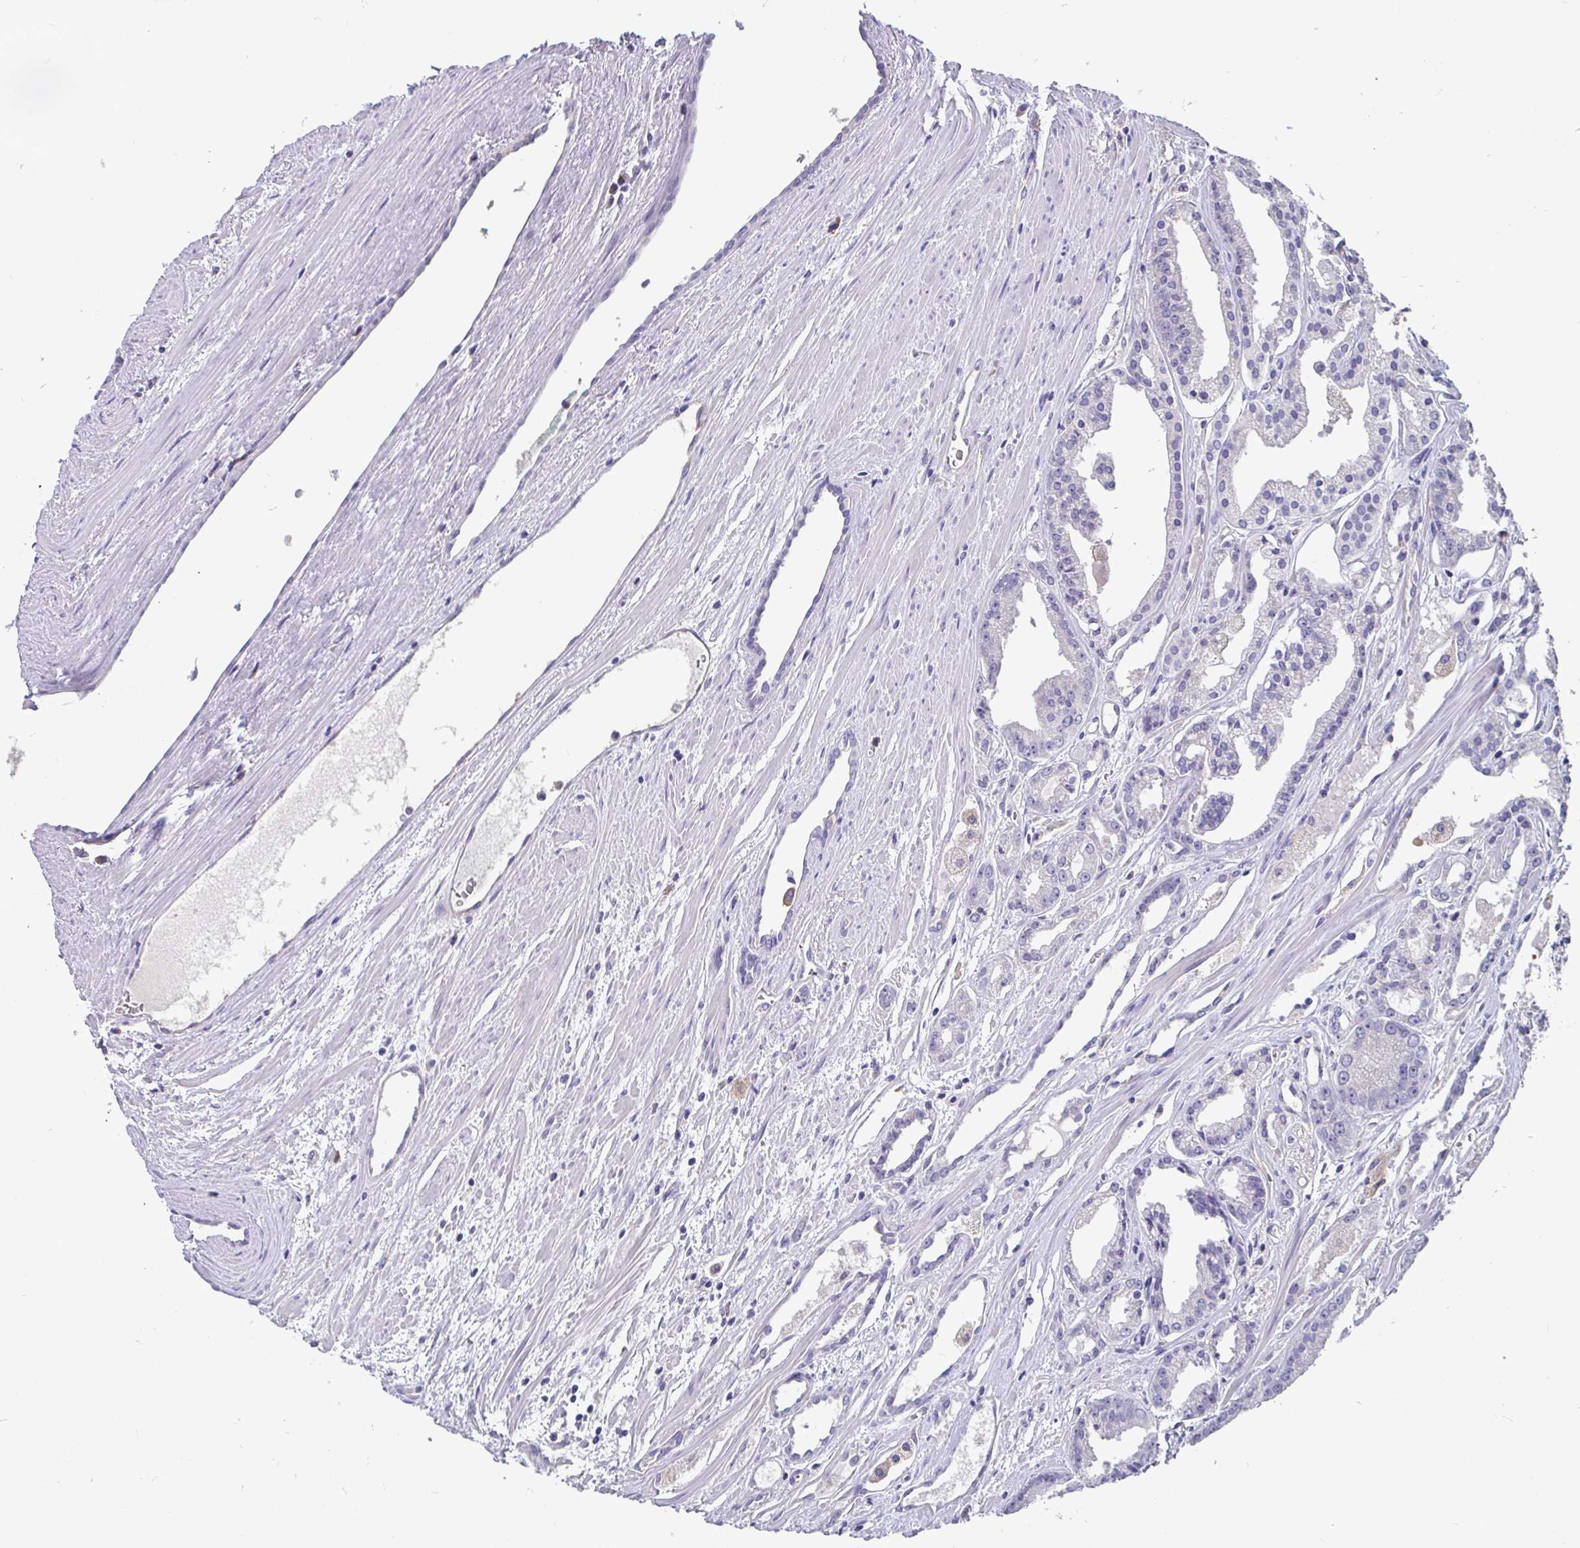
{"staining": {"intensity": "negative", "quantity": "none", "location": "none"}, "tissue": "prostate cancer", "cell_type": "Tumor cells", "image_type": "cancer", "snomed": [{"axis": "morphology", "description": "Adenocarcinoma, High grade"}, {"axis": "topography", "description": "Prostate"}], "caption": "DAB immunohistochemical staining of high-grade adenocarcinoma (prostate) exhibits no significant positivity in tumor cells.", "gene": "ADAMTS6", "patient": {"sex": "male", "age": 68}}